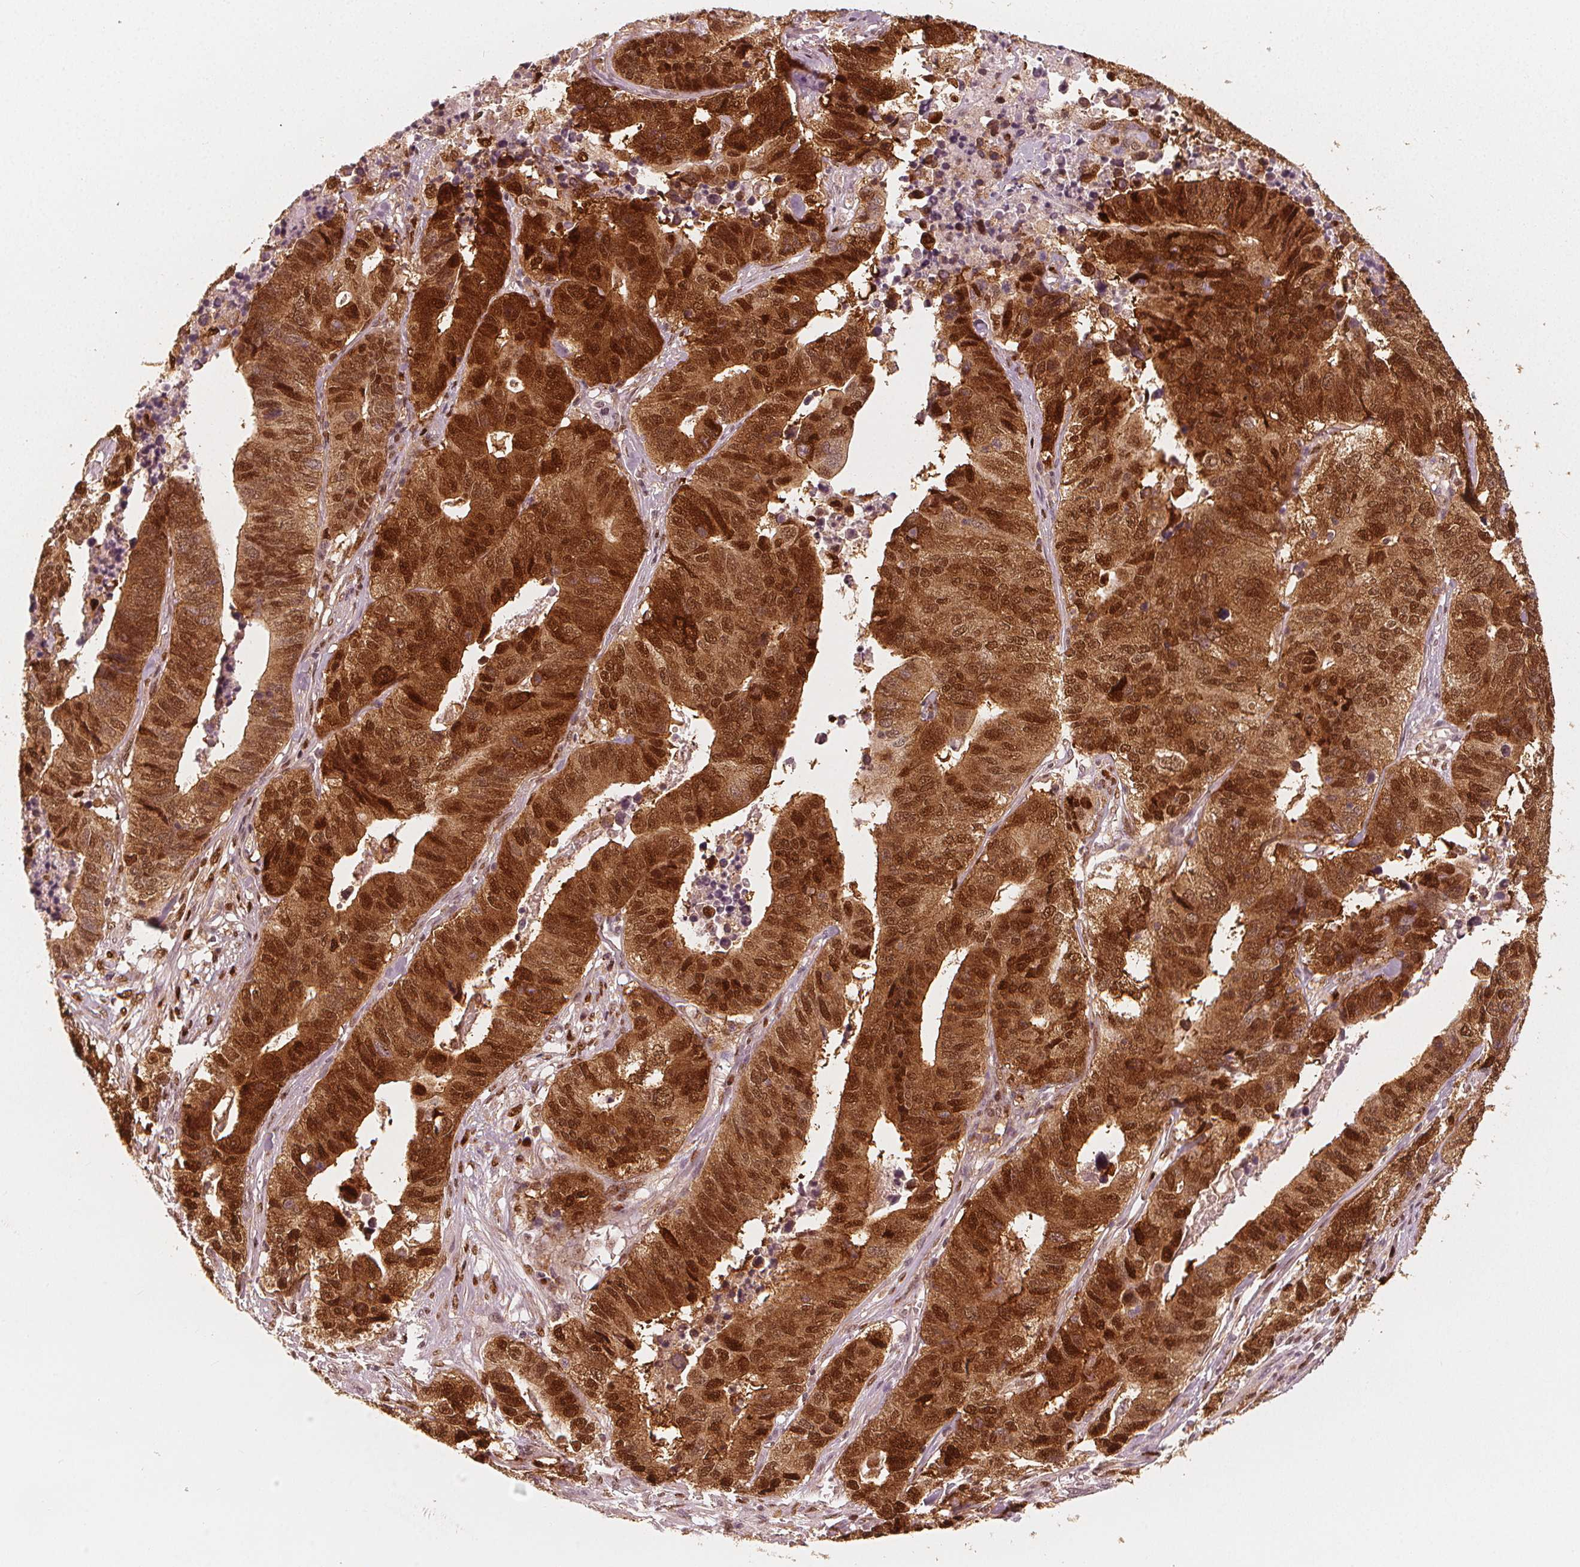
{"staining": {"intensity": "strong", "quantity": ">75%", "location": "cytoplasmic/membranous,nuclear"}, "tissue": "stomach cancer", "cell_type": "Tumor cells", "image_type": "cancer", "snomed": [{"axis": "morphology", "description": "Adenocarcinoma, NOS"}, {"axis": "topography", "description": "Stomach, upper"}], "caption": "There is high levels of strong cytoplasmic/membranous and nuclear staining in tumor cells of adenocarcinoma (stomach), as demonstrated by immunohistochemical staining (brown color).", "gene": "SQSTM1", "patient": {"sex": "female", "age": 67}}